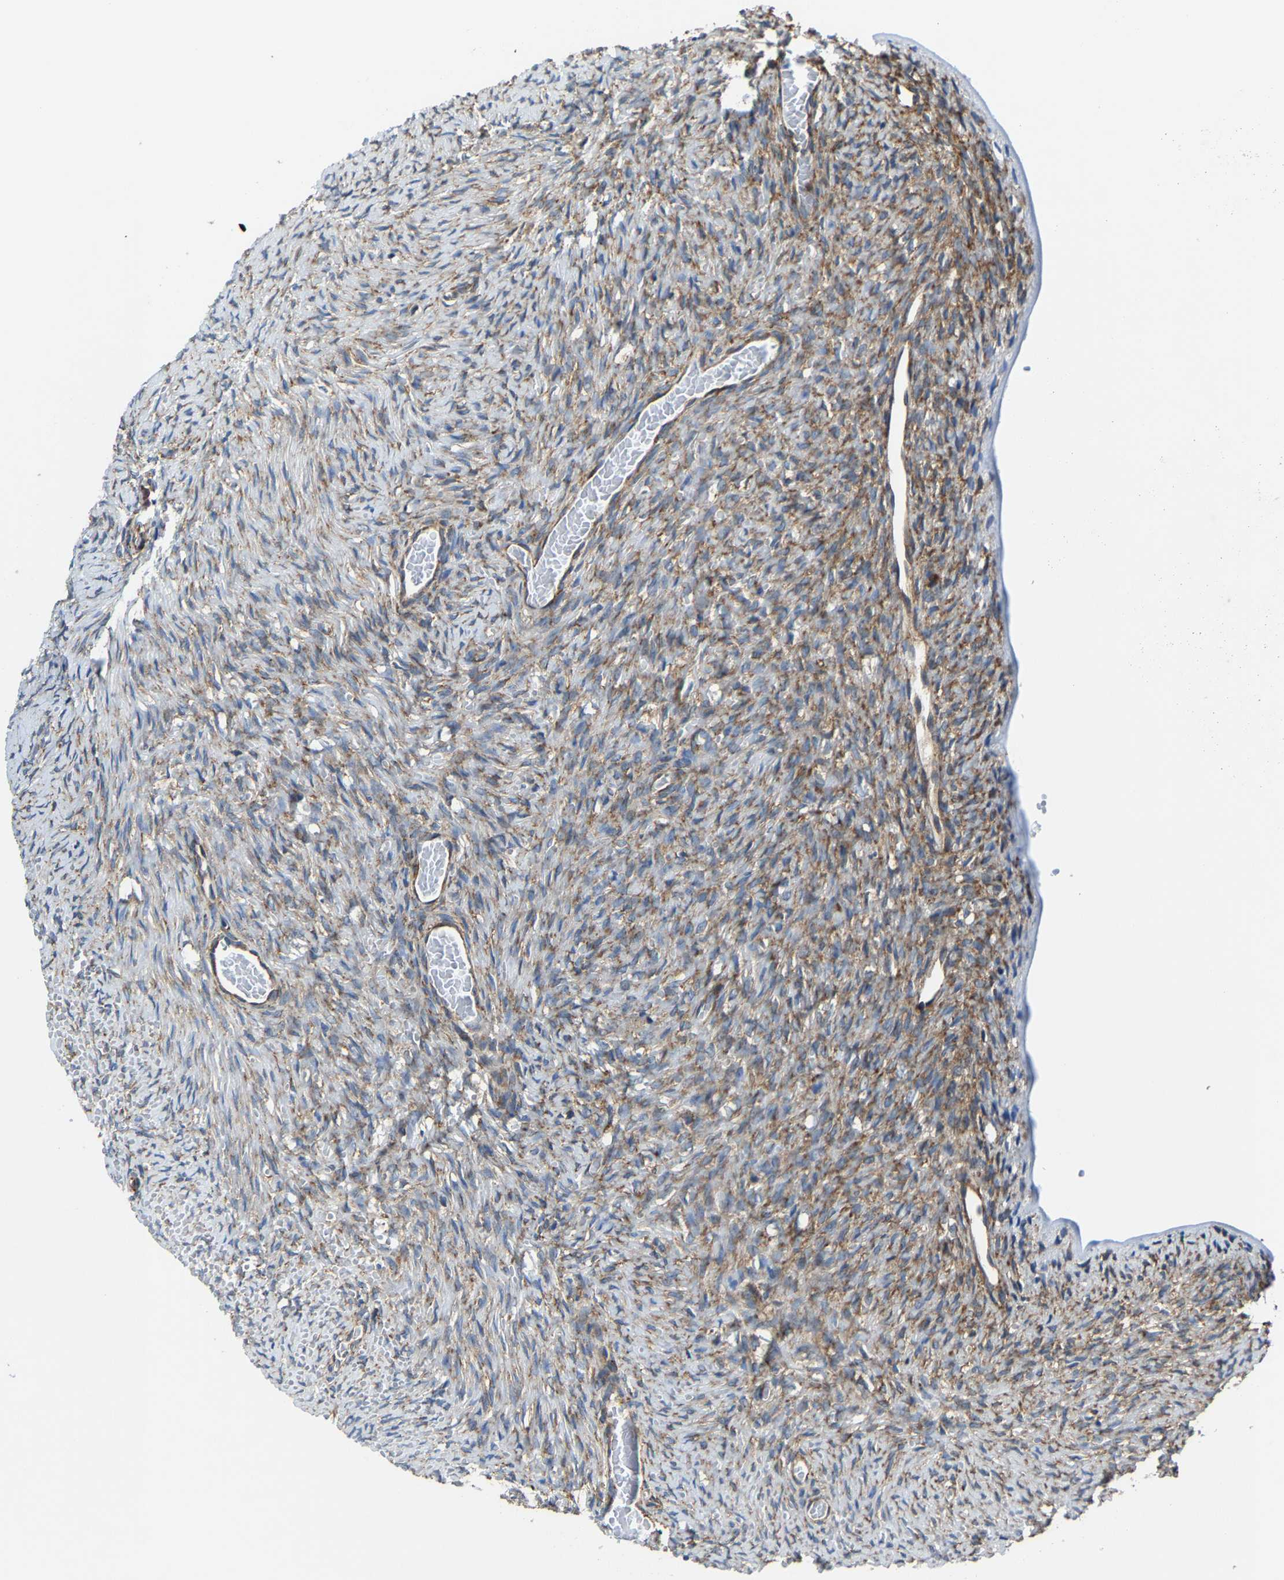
{"staining": {"intensity": "moderate", "quantity": "25%-75%", "location": "cytoplasmic/membranous"}, "tissue": "ovary", "cell_type": "Ovarian stroma cells", "image_type": "normal", "snomed": [{"axis": "morphology", "description": "Normal tissue, NOS"}, {"axis": "topography", "description": "Ovary"}], "caption": "Immunohistochemical staining of normal human ovary displays moderate cytoplasmic/membranous protein staining in about 25%-75% of ovarian stroma cells. The protein is stained brown, and the nuclei are stained in blue (DAB IHC with brightfield microscopy, high magnification).", "gene": "G3BP2", "patient": {"sex": "female", "age": 27}}